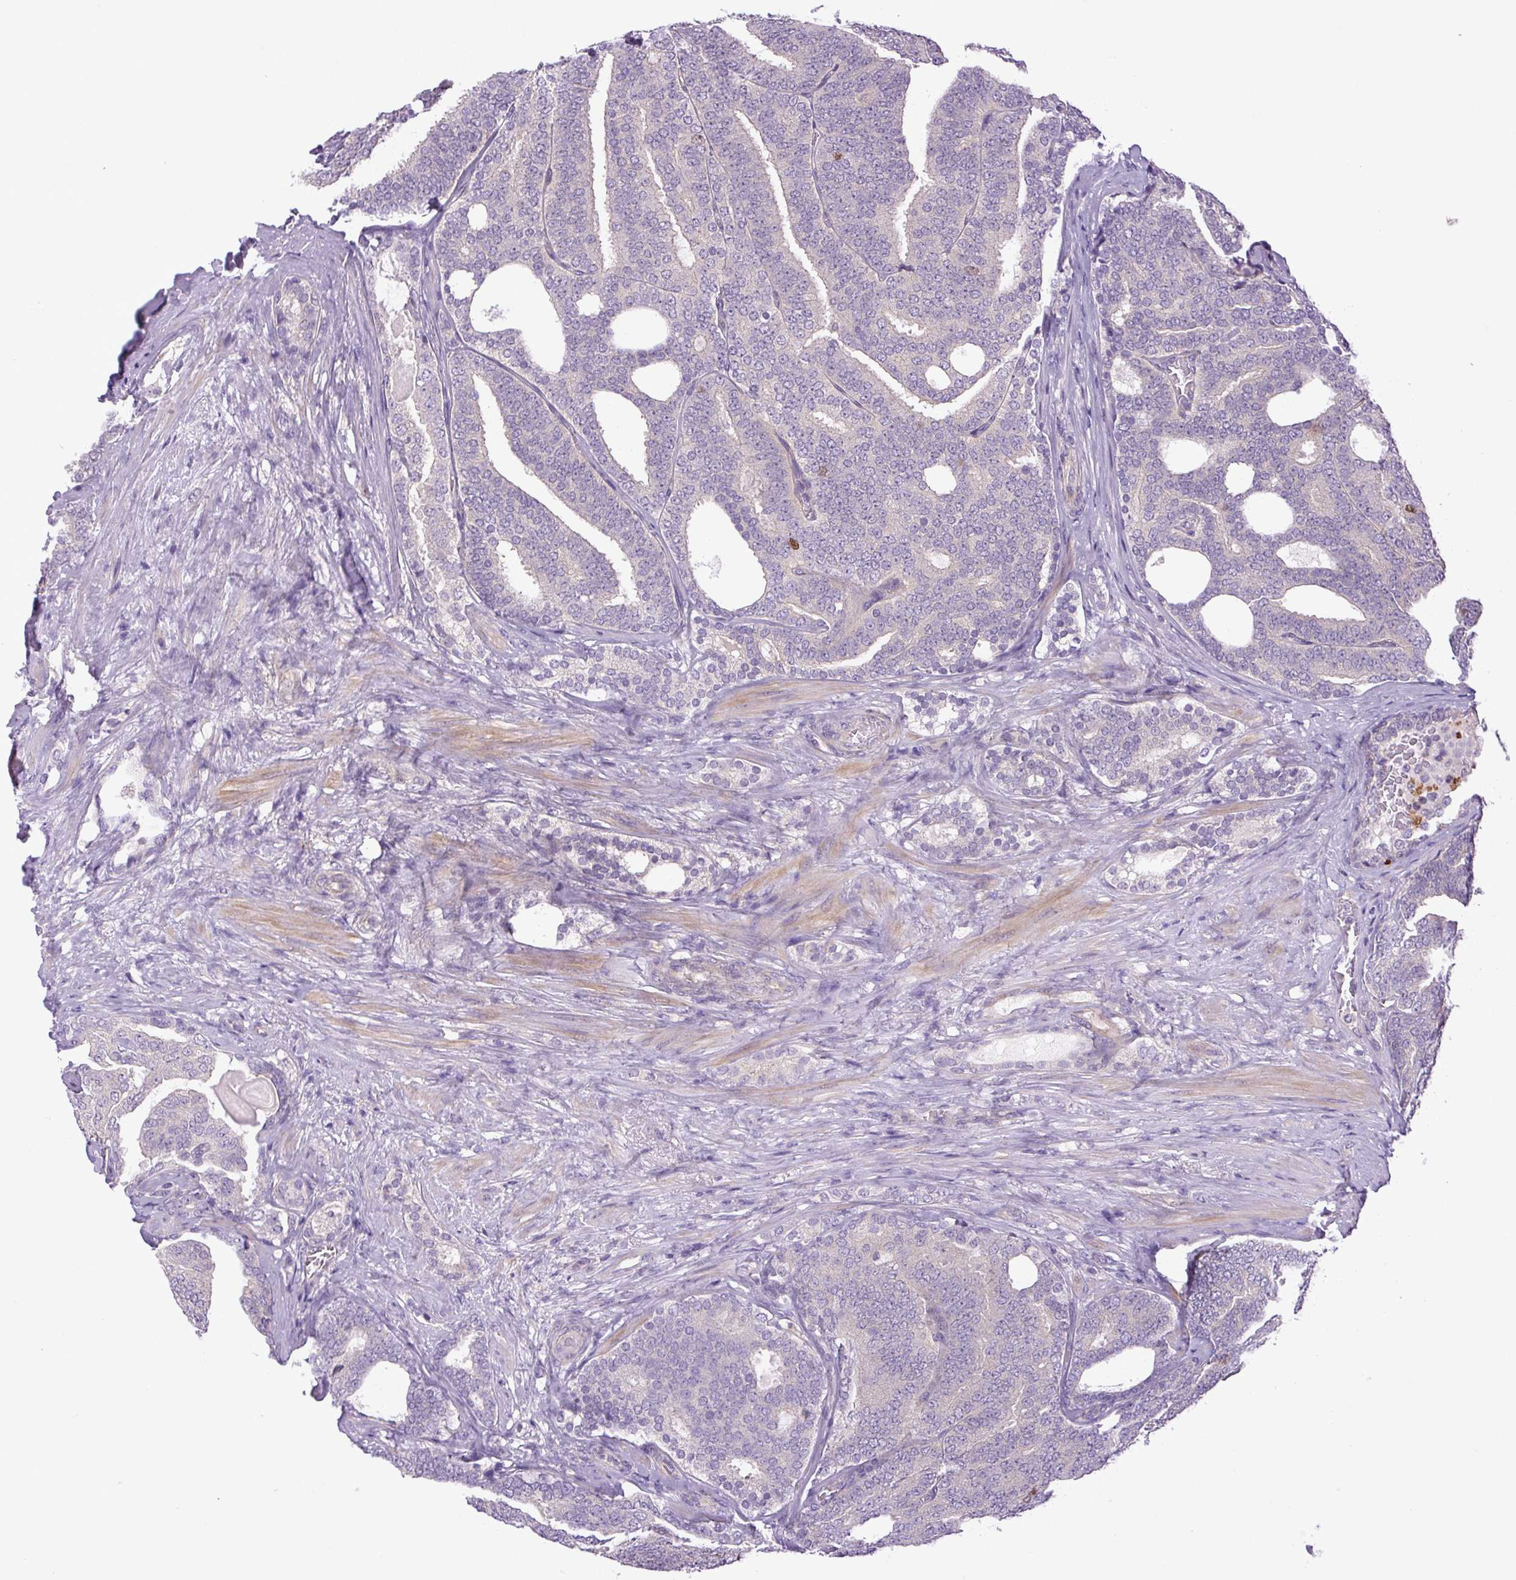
{"staining": {"intensity": "negative", "quantity": "none", "location": "none"}, "tissue": "prostate cancer", "cell_type": "Tumor cells", "image_type": "cancer", "snomed": [{"axis": "morphology", "description": "Adenocarcinoma, High grade"}, {"axis": "topography", "description": "Prostate"}], "caption": "Immunohistochemistry (IHC) of prostate cancer demonstrates no staining in tumor cells.", "gene": "KIFC1", "patient": {"sex": "male", "age": 65}}